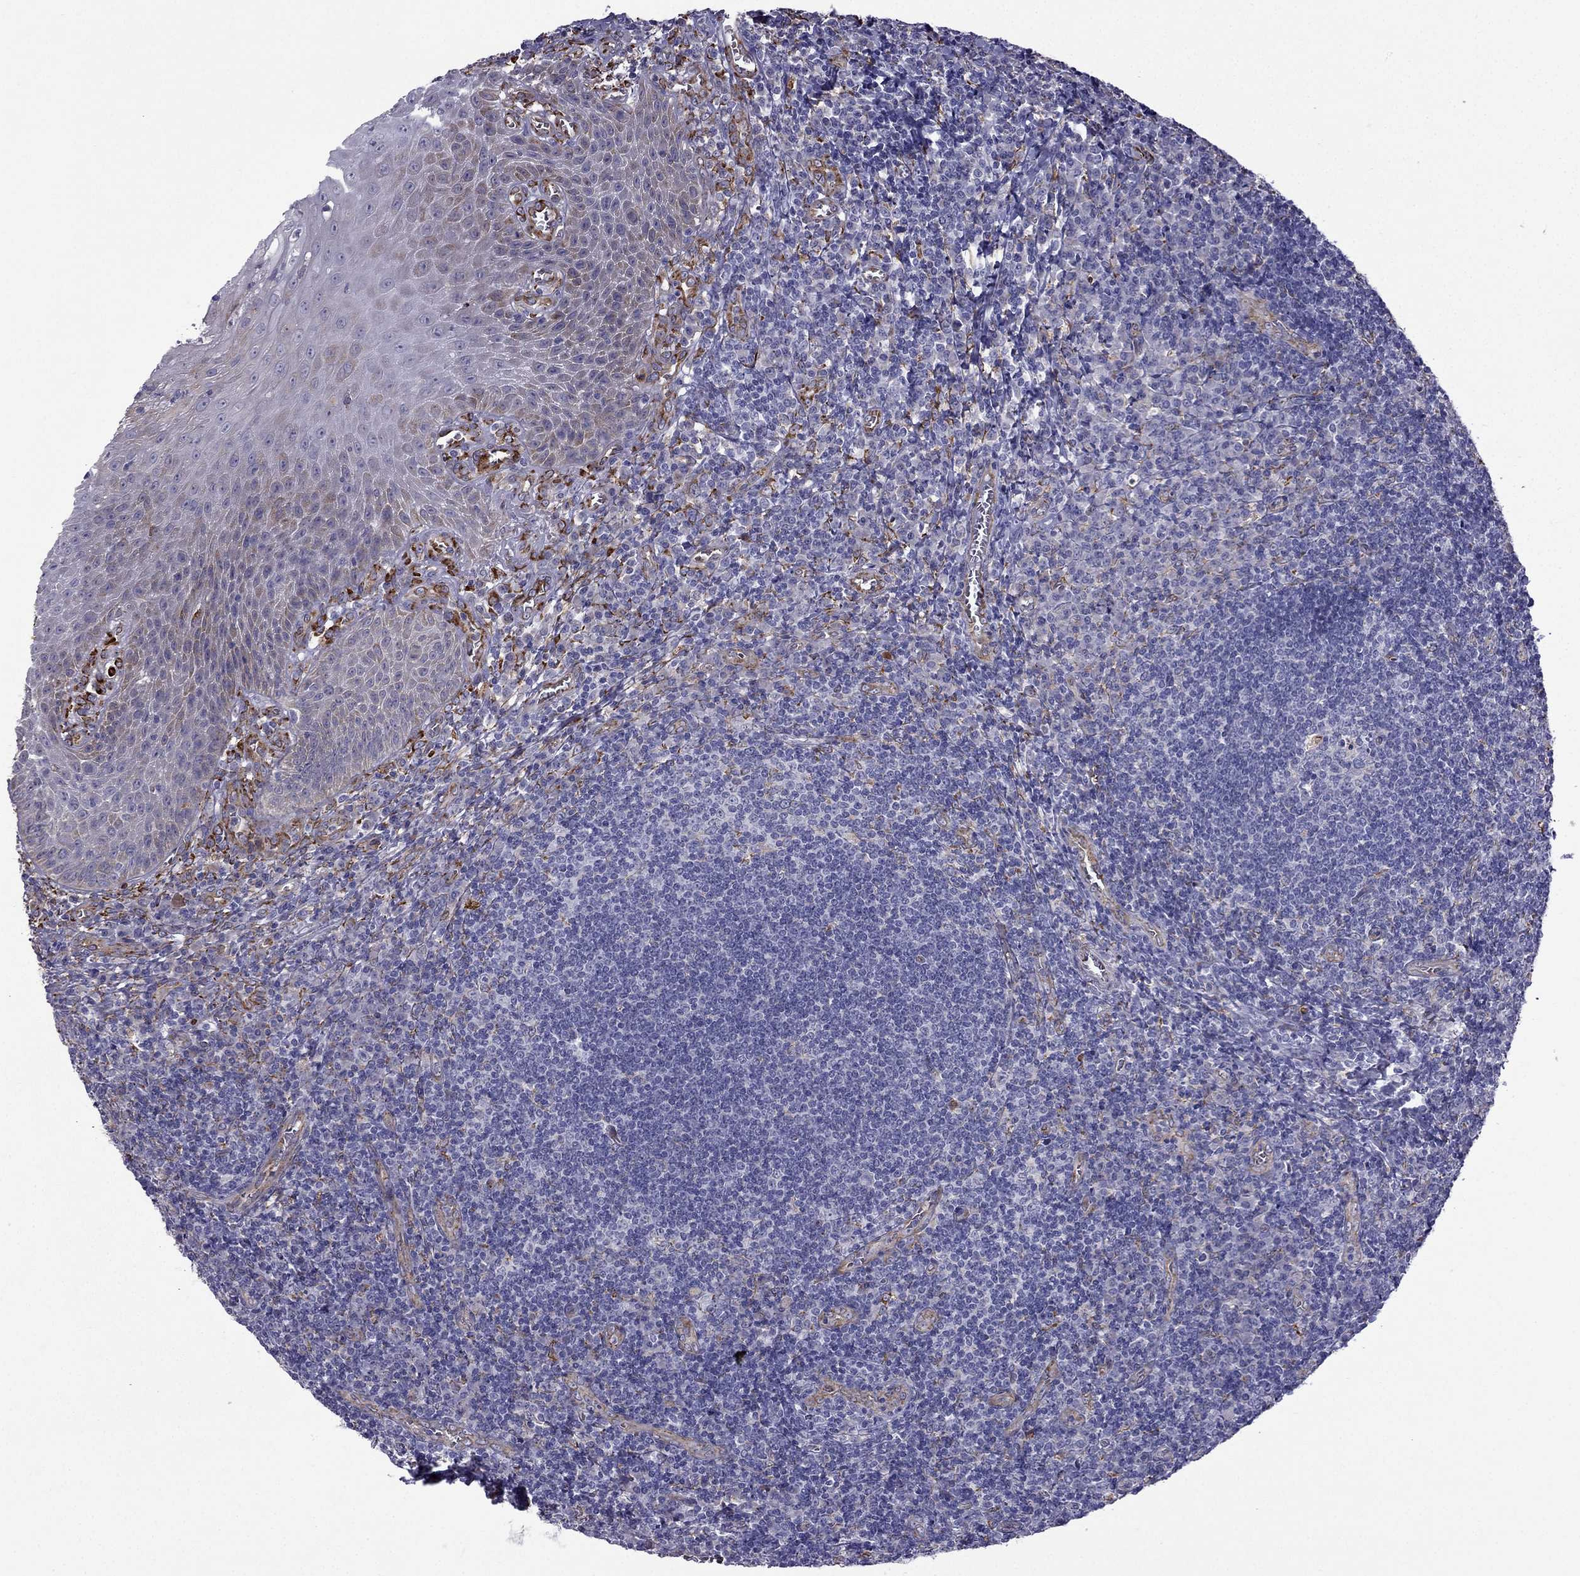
{"staining": {"intensity": "negative", "quantity": "none", "location": "none"}, "tissue": "tonsil", "cell_type": "Germinal center cells", "image_type": "normal", "snomed": [{"axis": "morphology", "description": "Normal tissue, NOS"}, {"axis": "topography", "description": "Tonsil"}], "caption": "Tonsil stained for a protein using immunohistochemistry (IHC) exhibits no staining germinal center cells.", "gene": "IKBIP", "patient": {"sex": "male", "age": 33}}